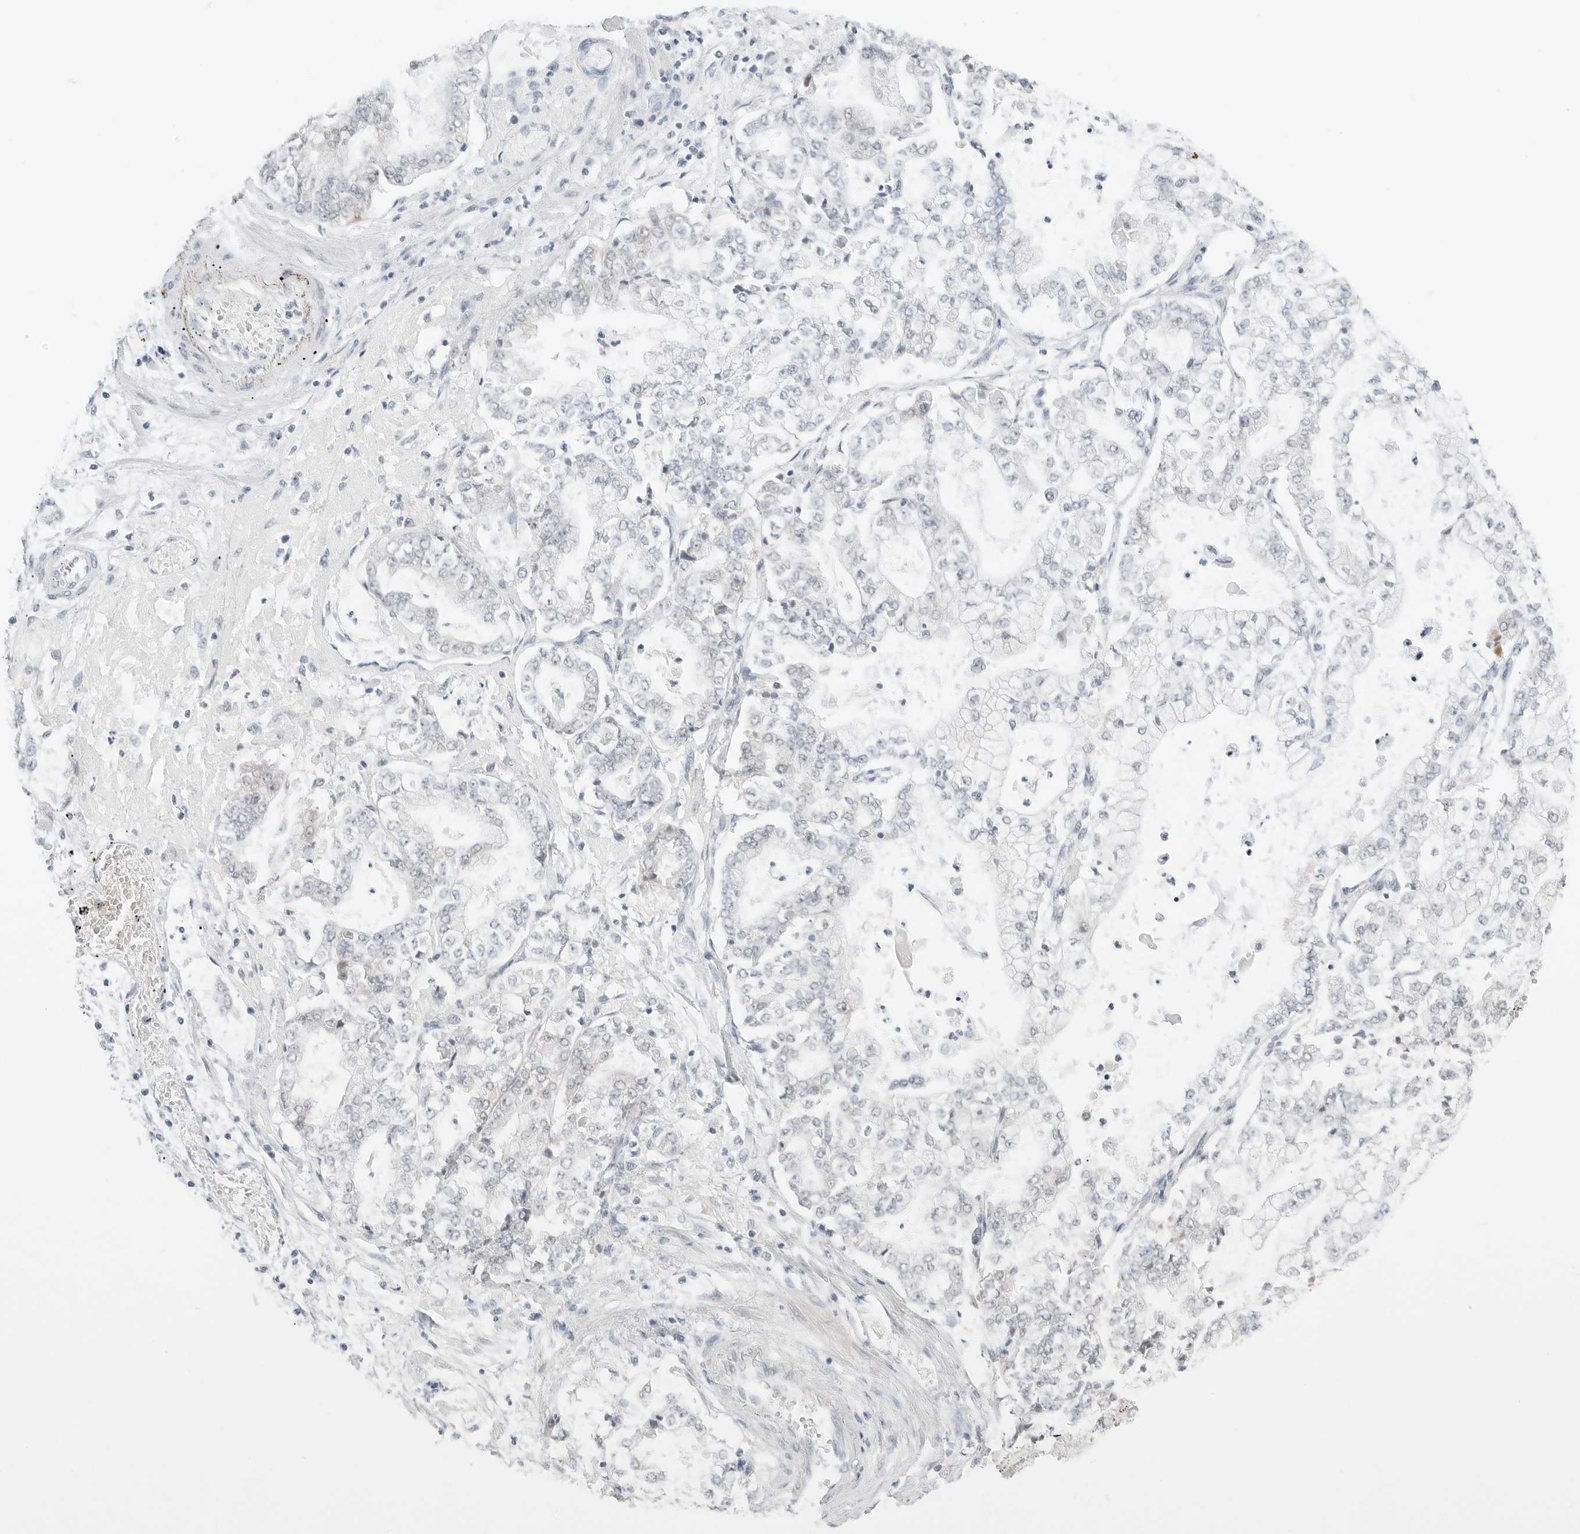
{"staining": {"intensity": "negative", "quantity": "none", "location": "none"}, "tissue": "stomach cancer", "cell_type": "Tumor cells", "image_type": "cancer", "snomed": [{"axis": "morphology", "description": "Adenocarcinoma, NOS"}, {"axis": "topography", "description": "Stomach"}], "caption": "Immunohistochemistry (IHC) photomicrograph of neoplastic tissue: adenocarcinoma (stomach) stained with DAB demonstrates no significant protein staining in tumor cells.", "gene": "CCSAP", "patient": {"sex": "male", "age": 76}}